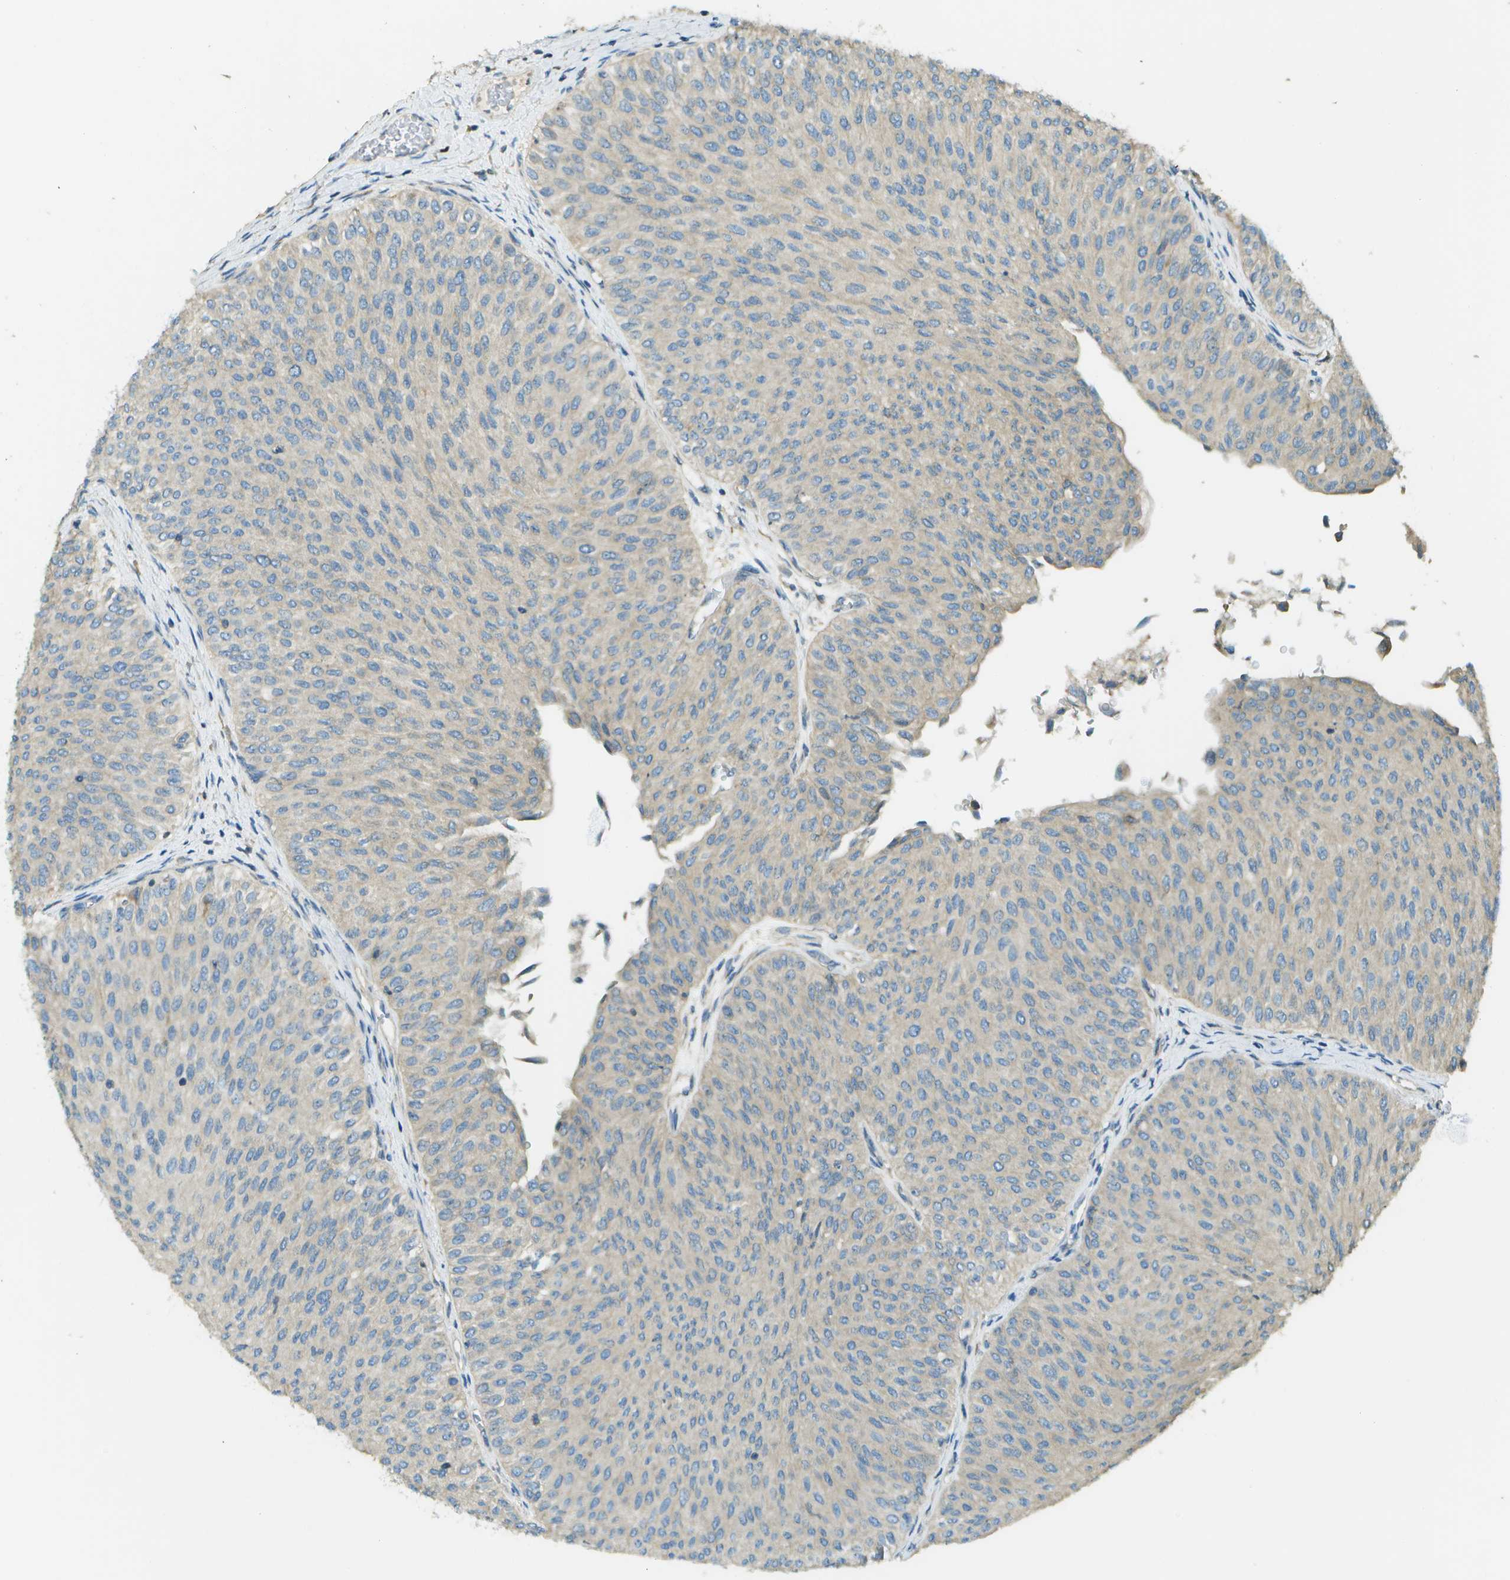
{"staining": {"intensity": "weak", "quantity": "<25%", "location": "cytoplasmic/membranous"}, "tissue": "urothelial cancer", "cell_type": "Tumor cells", "image_type": "cancer", "snomed": [{"axis": "morphology", "description": "Urothelial carcinoma, Low grade"}, {"axis": "topography", "description": "Urinary bladder"}], "caption": "Human urothelial carcinoma (low-grade) stained for a protein using immunohistochemistry (IHC) reveals no positivity in tumor cells.", "gene": "DNAJB11", "patient": {"sex": "male", "age": 78}}